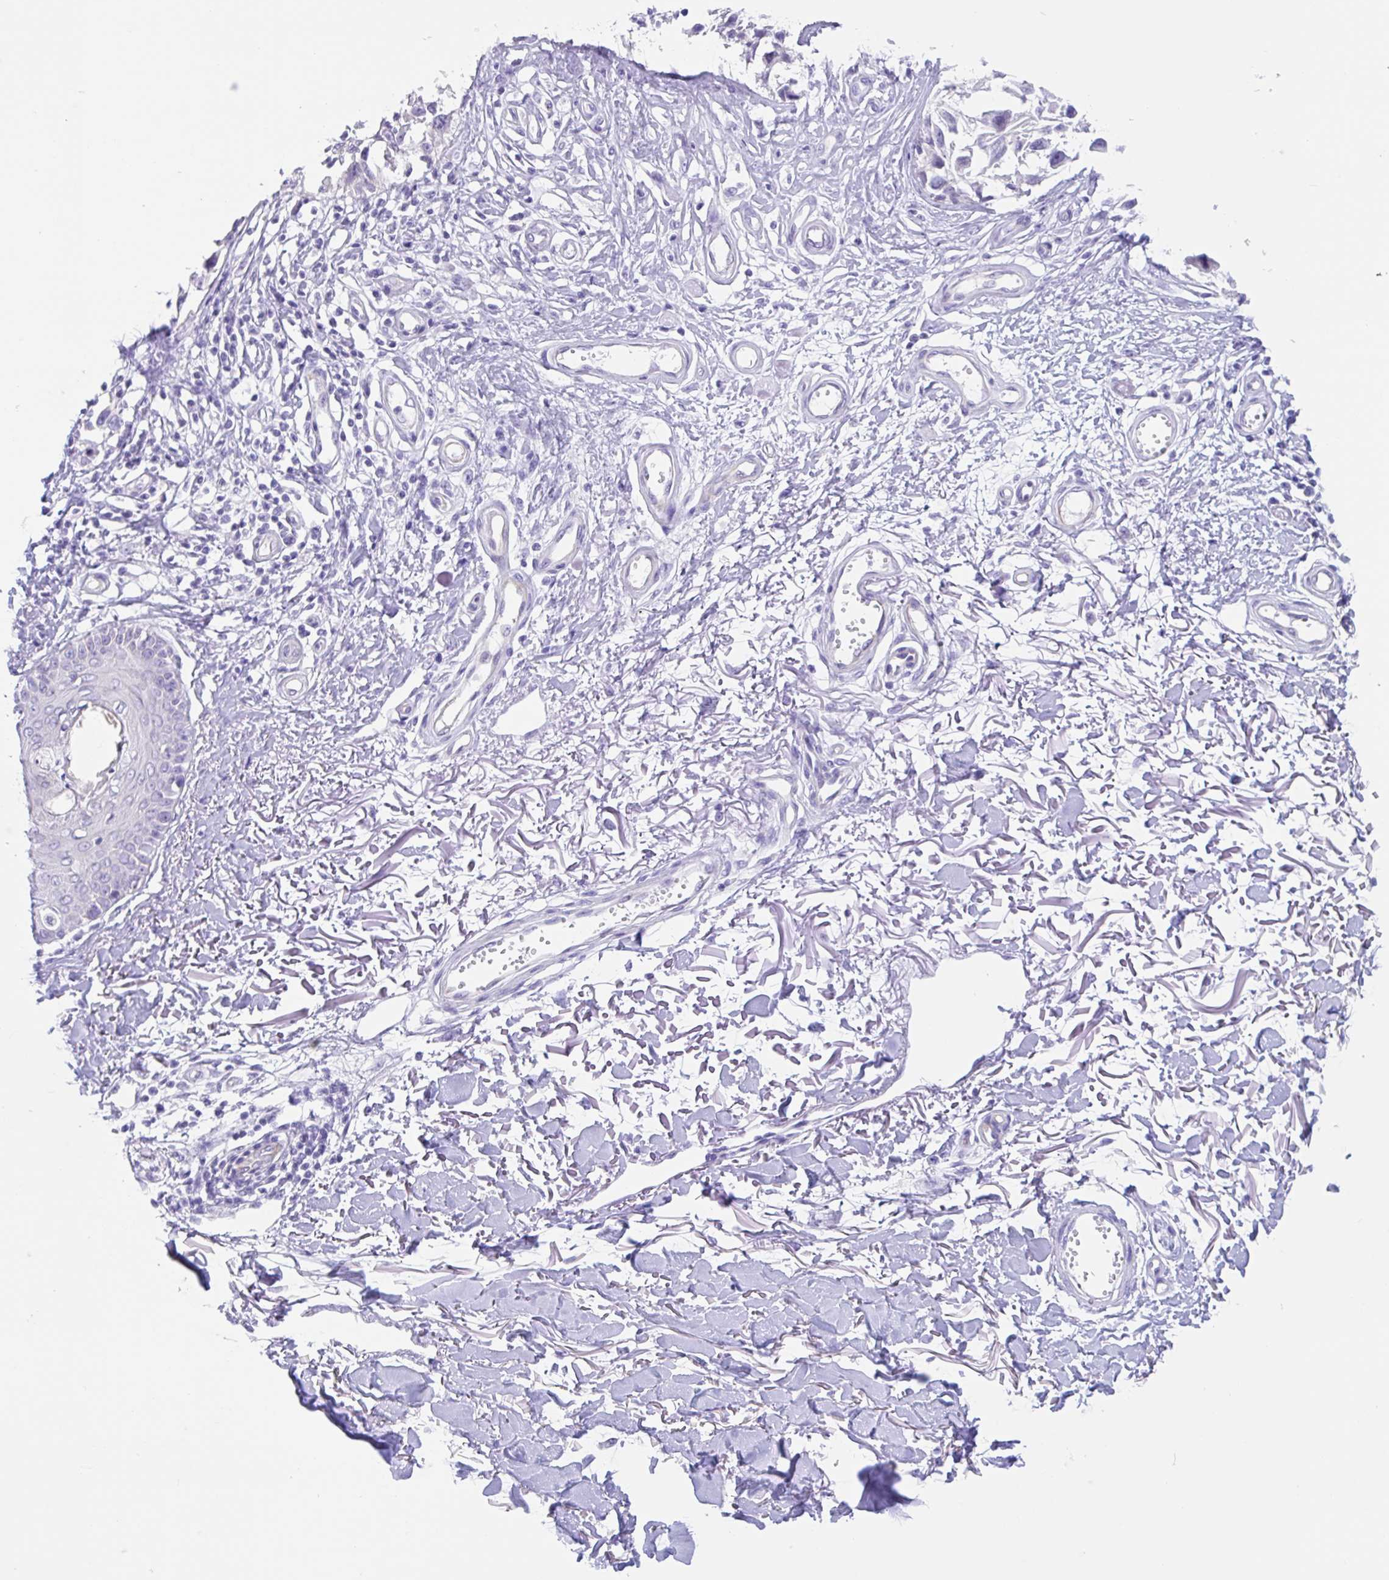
{"staining": {"intensity": "negative", "quantity": "none", "location": "none"}, "tissue": "melanoma", "cell_type": "Tumor cells", "image_type": "cancer", "snomed": [{"axis": "morphology", "description": "Malignant melanoma, NOS"}, {"axis": "topography", "description": "Skin"}], "caption": "Immunohistochemistry photomicrograph of human malignant melanoma stained for a protein (brown), which demonstrates no positivity in tumor cells.", "gene": "OR6N2", "patient": {"sex": "male", "age": 73}}